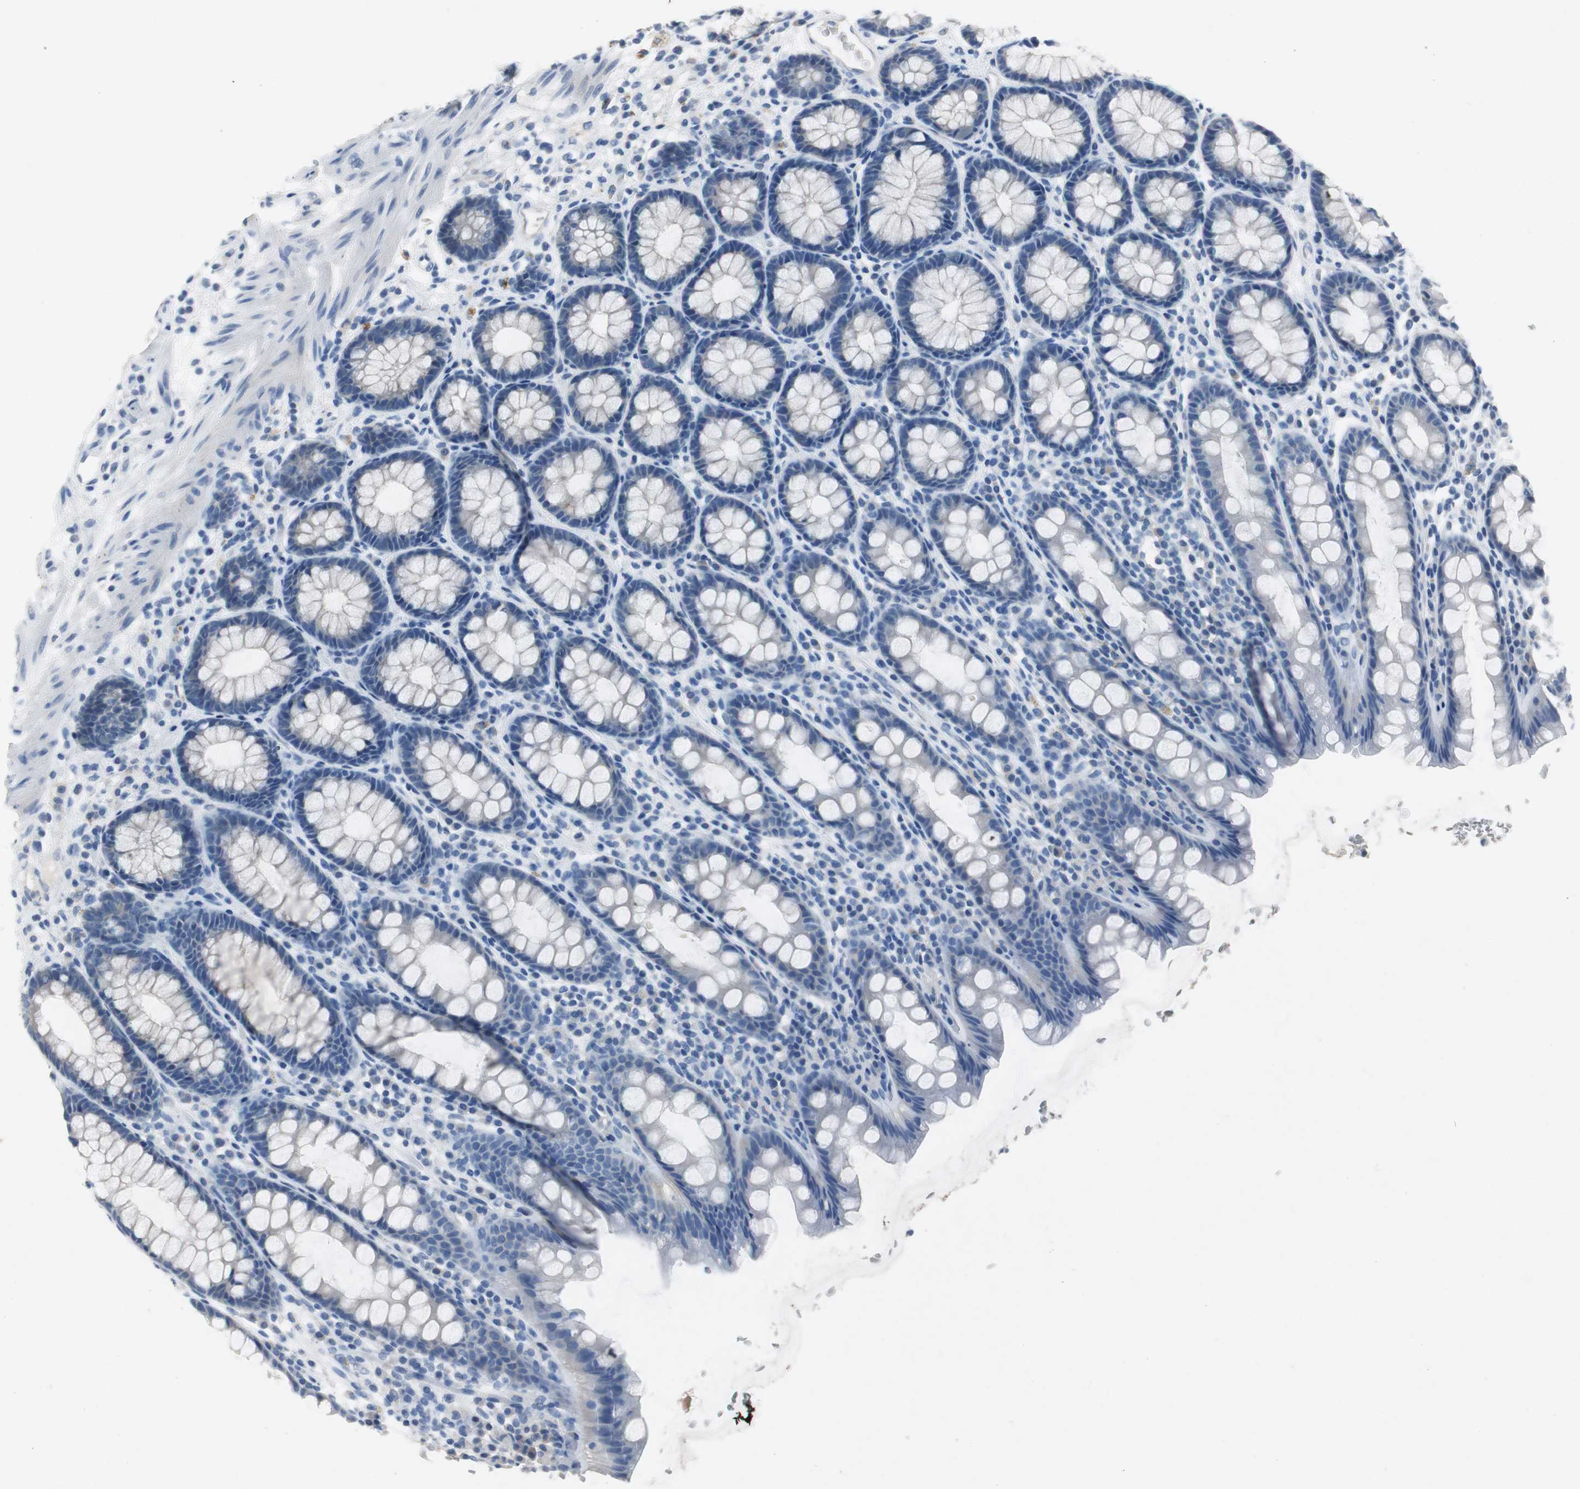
{"staining": {"intensity": "negative", "quantity": "none", "location": "none"}, "tissue": "rectum", "cell_type": "Glandular cells", "image_type": "normal", "snomed": [{"axis": "morphology", "description": "Normal tissue, NOS"}, {"axis": "topography", "description": "Rectum"}], "caption": "A histopathology image of rectum stained for a protein displays no brown staining in glandular cells. The staining was performed using DAB to visualize the protein expression in brown, while the nuclei were stained in blue with hematoxylin (Magnification: 20x).", "gene": "LRP2", "patient": {"sex": "male", "age": 92}}